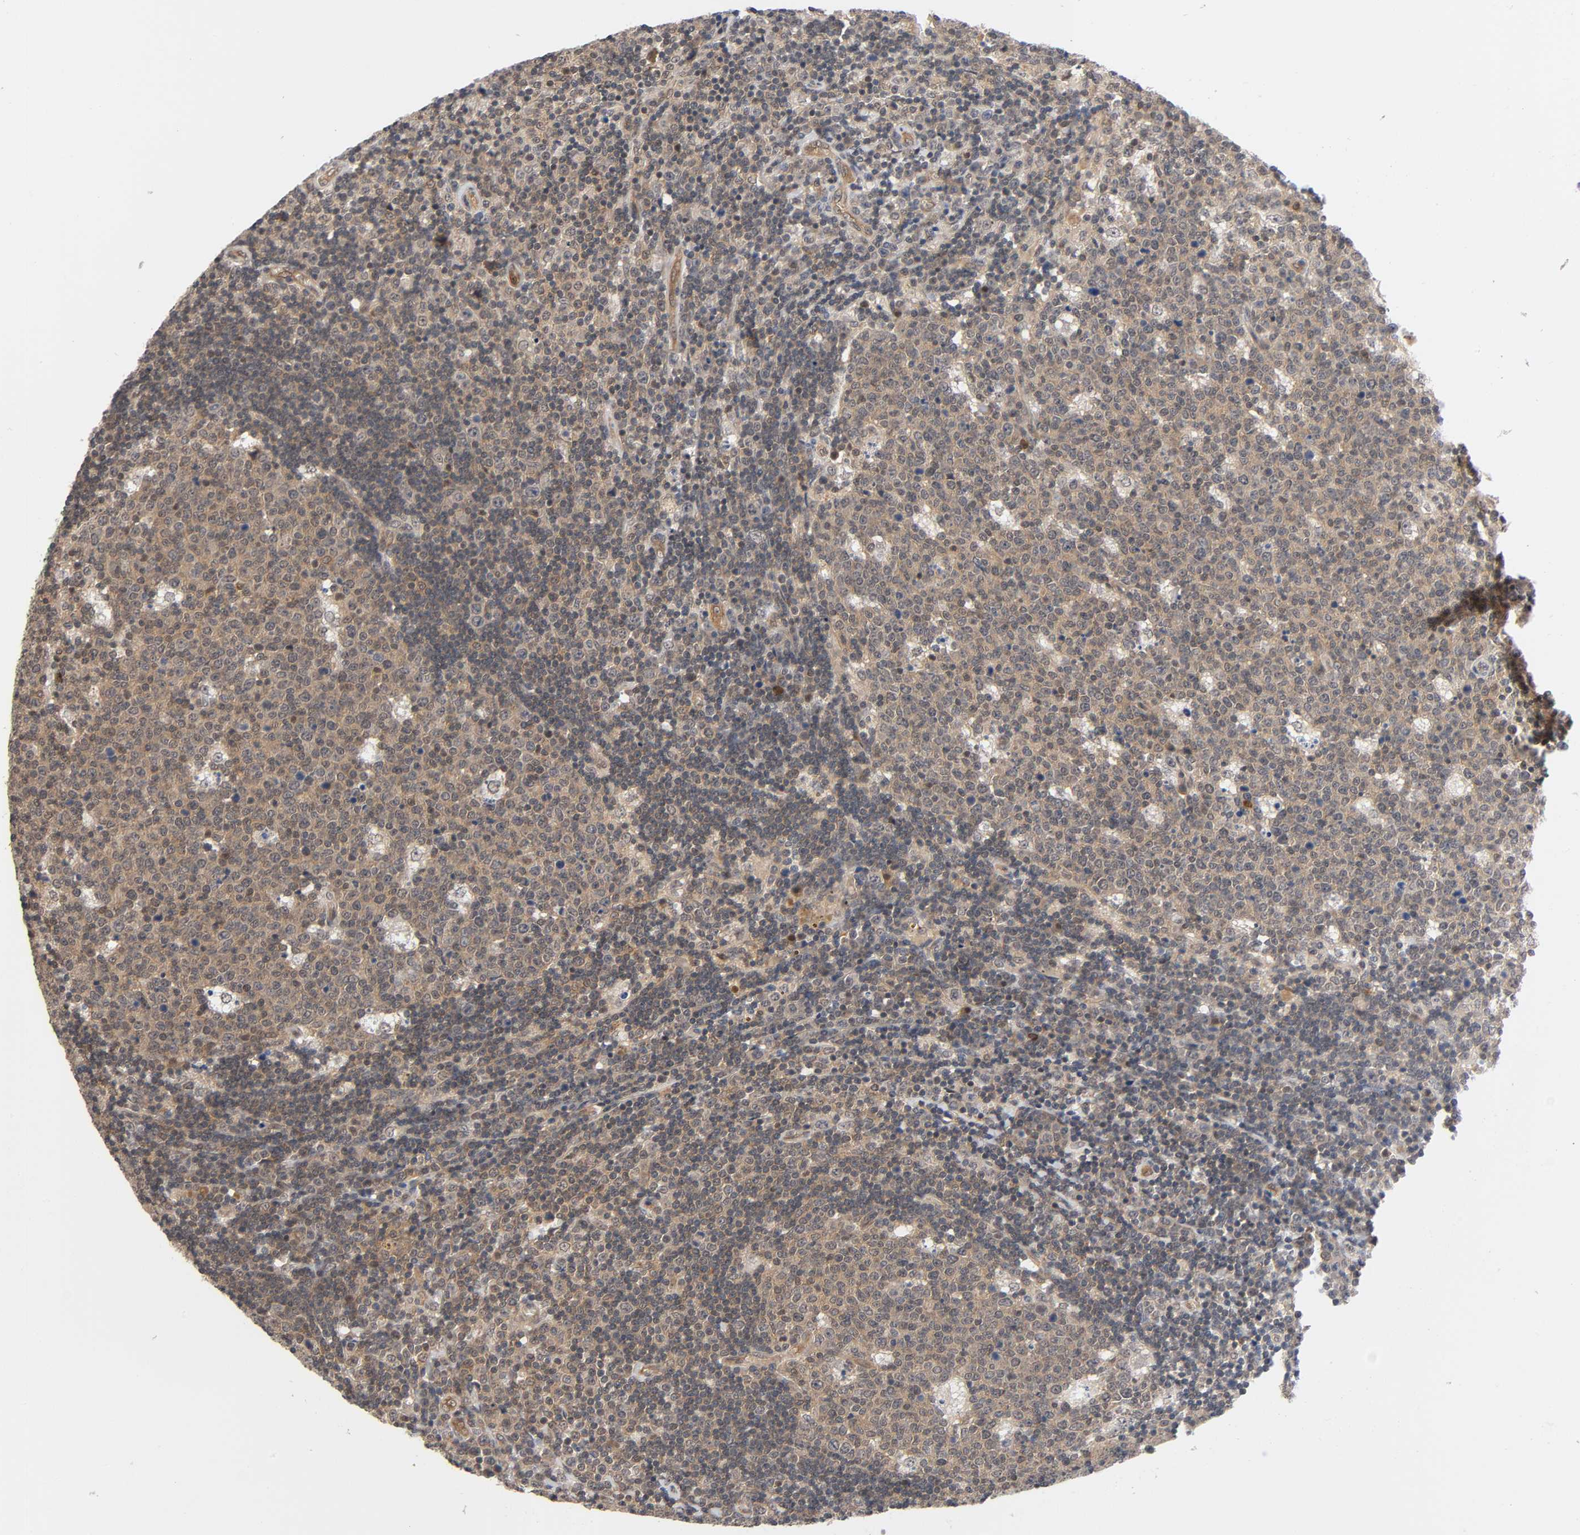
{"staining": {"intensity": "weak", "quantity": ">75%", "location": "cytoplasmic/membranous"}, "tissue": "lymph node", "cell_type": "Germinal center cells", "image_type": "normal", "snomed": [{"axis": "morphology", "description": "Normal tissue, NOS"}, {"axis": "topography", "description": "Lymph node"}, {"axis": "topography", "description": "Salivary gland"}], "caption": "The histopathology image shows immunohistochemical staining of normal lymph node. There is weak cytoplasmic/membranous staining is seen in about >75% of germinal center cells. The staining was performed using DAB to visualize the protein expression in brown, while the nuclei were stained in blue with hematoxylin (Magnification: 20x).", "gene": "PRKAB1", "patient": {"sex": "male", "age": 8}}